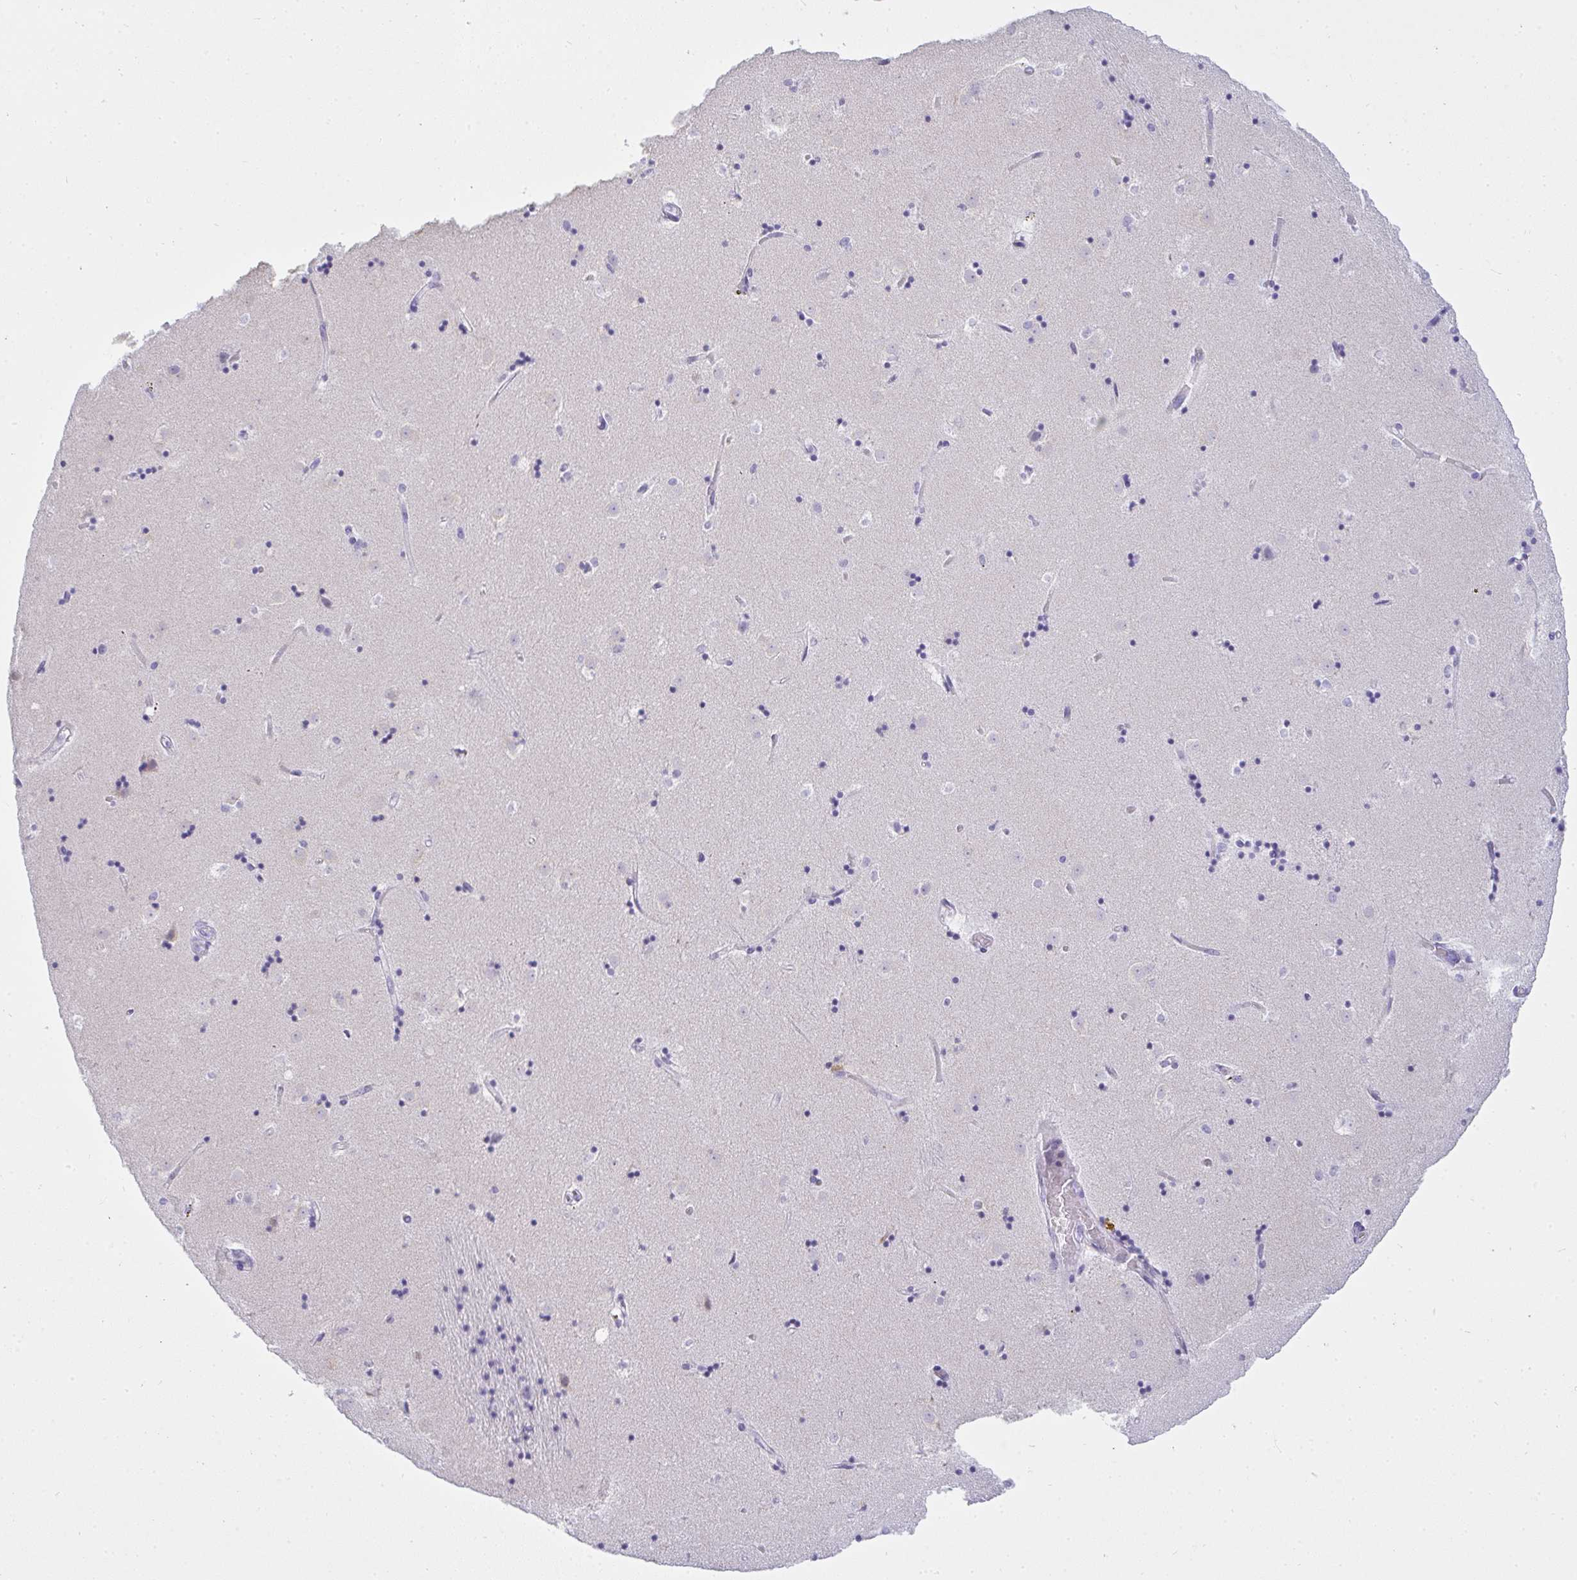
{"staining": {"intensity": "negative", "quantity": "none", "location": "none"}, "tissue": "caudate", "cell_type": "Glial cells", "image_type": "normal", "snomed": [{"axis": "morphology", "description": "Normal tissue, NOS"}, {"axis": "topography", "description": "Lateral ventricle wall"}], "caption": "Immunohistochemistry (IHC) of benign human caudate exhibits no staining in glial cells.", "gene": "OR5J2", "patient": {"sex": "male", "age": 58}}